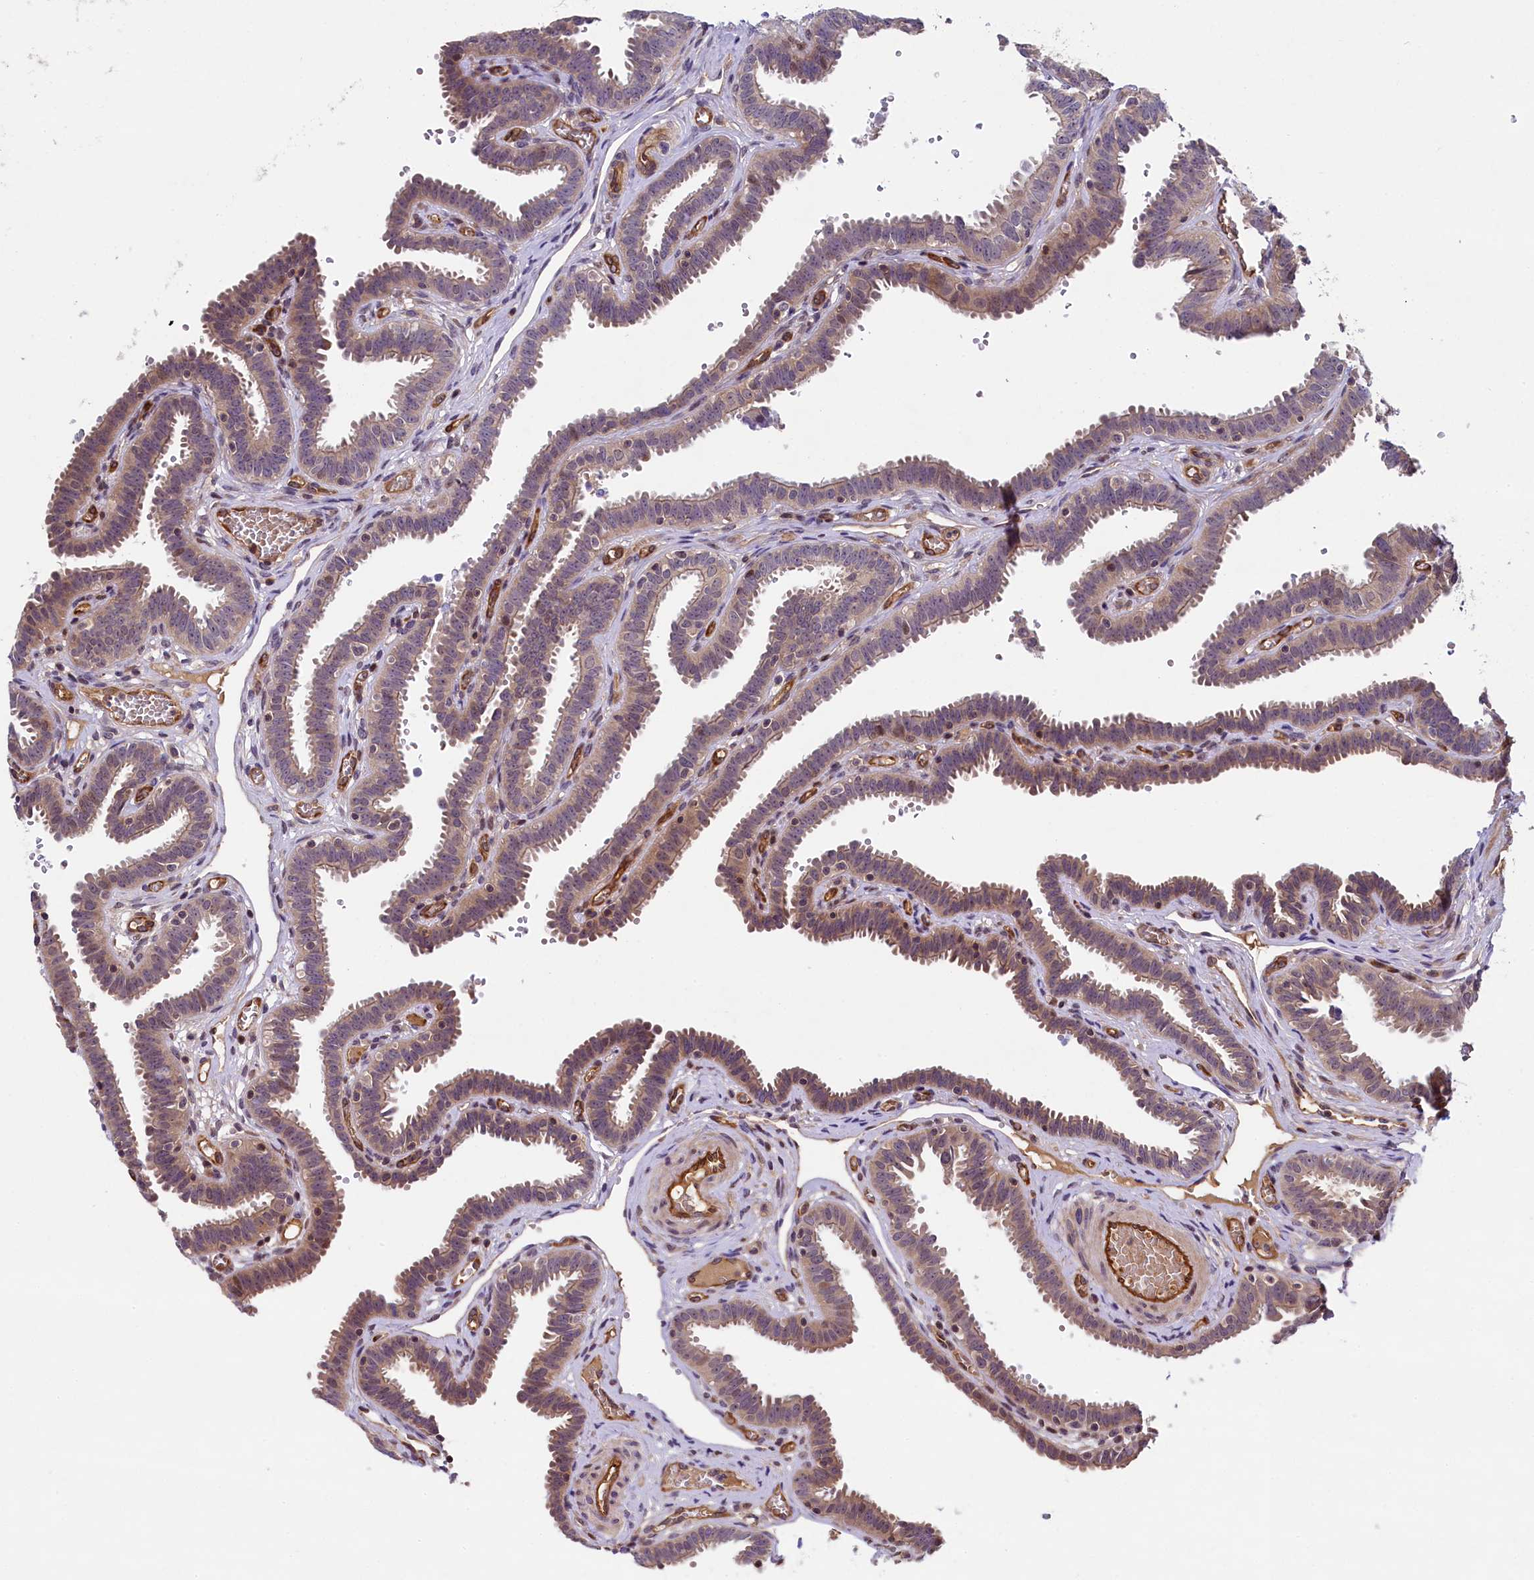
{"staining": {"intensity": "weak", "quantity": ">75%", "location": "cytoplasmic/membranous"}, "tissue": "fallopian tube", "cell_type": "Glandular cells", "image_type": "normal", "snomed": [{"axis": "morphology", "description": "Normal tissue, NOS"}, {"axis": "topography", "description": "Fallopian tube"}], "caption": "Immunohistochemistry image of normal human fallopian tube stained for a protein (brown), which exhibits low levels of weak cytoplasmic/membranous positivity in about >75% of glandular cells.", "gene": "SNRK", "patient": {"sex": "female", "age": 37}}